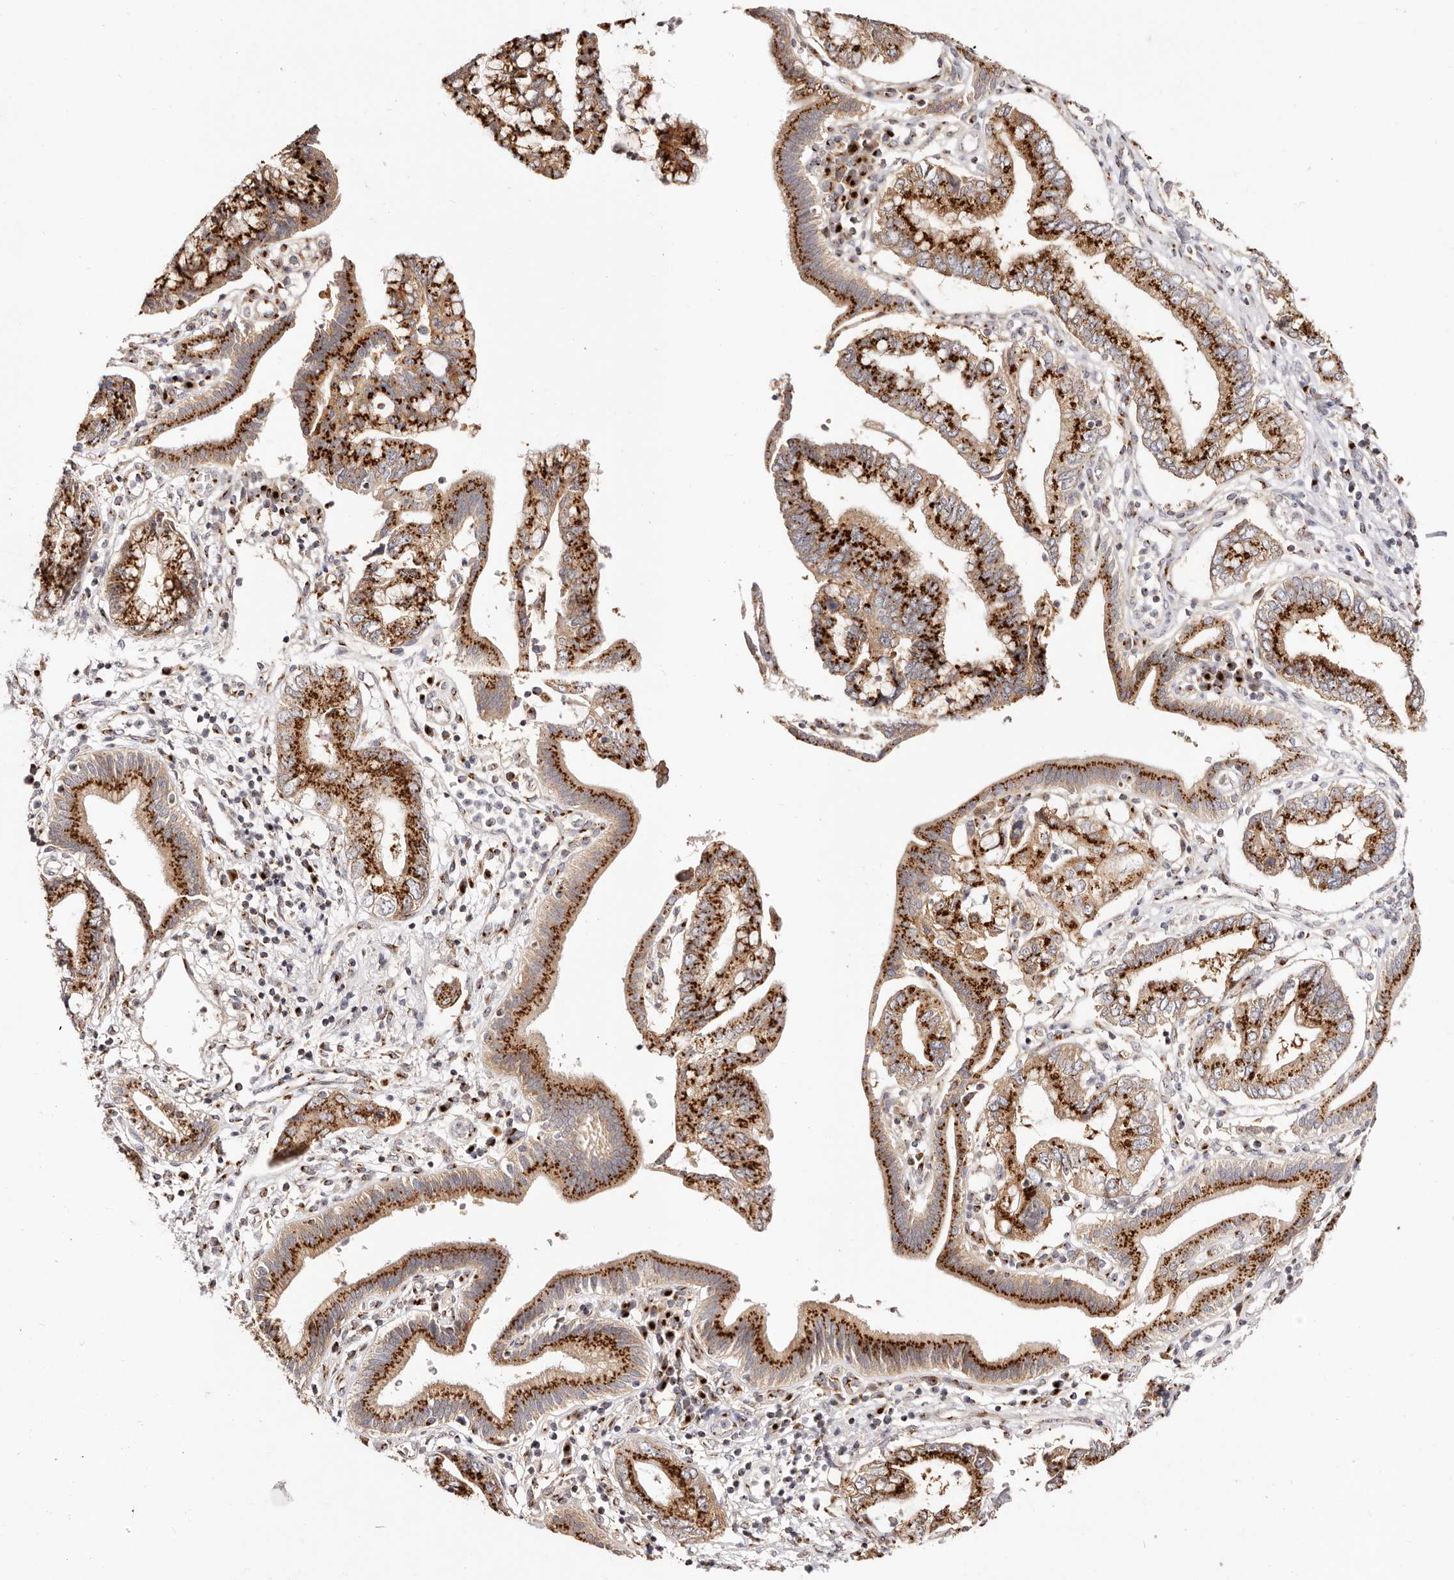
{"staining": {"intensity": "strong", "quantity": ">75%", "location": "cytoplasmic/membranous"}, "tissue": "pancreatic cancer", "cell_type": "Tumor cells", "image_type": "cancer", "snomed": [{"axis": "morphology", "description": "Adenocarcinoma, NOS"}, {"axis": "topography", "description": "Pancreas"}], "caption": "Pancreatic cancer (adenocarcinoma) stained with immunohistochemistry (IHC) demonstrates strong cytoplasmic/membranous staining in about >75% of tumor cells.", "gene": "MAPK6", "patient": {"sex": "female", "age": 73}}